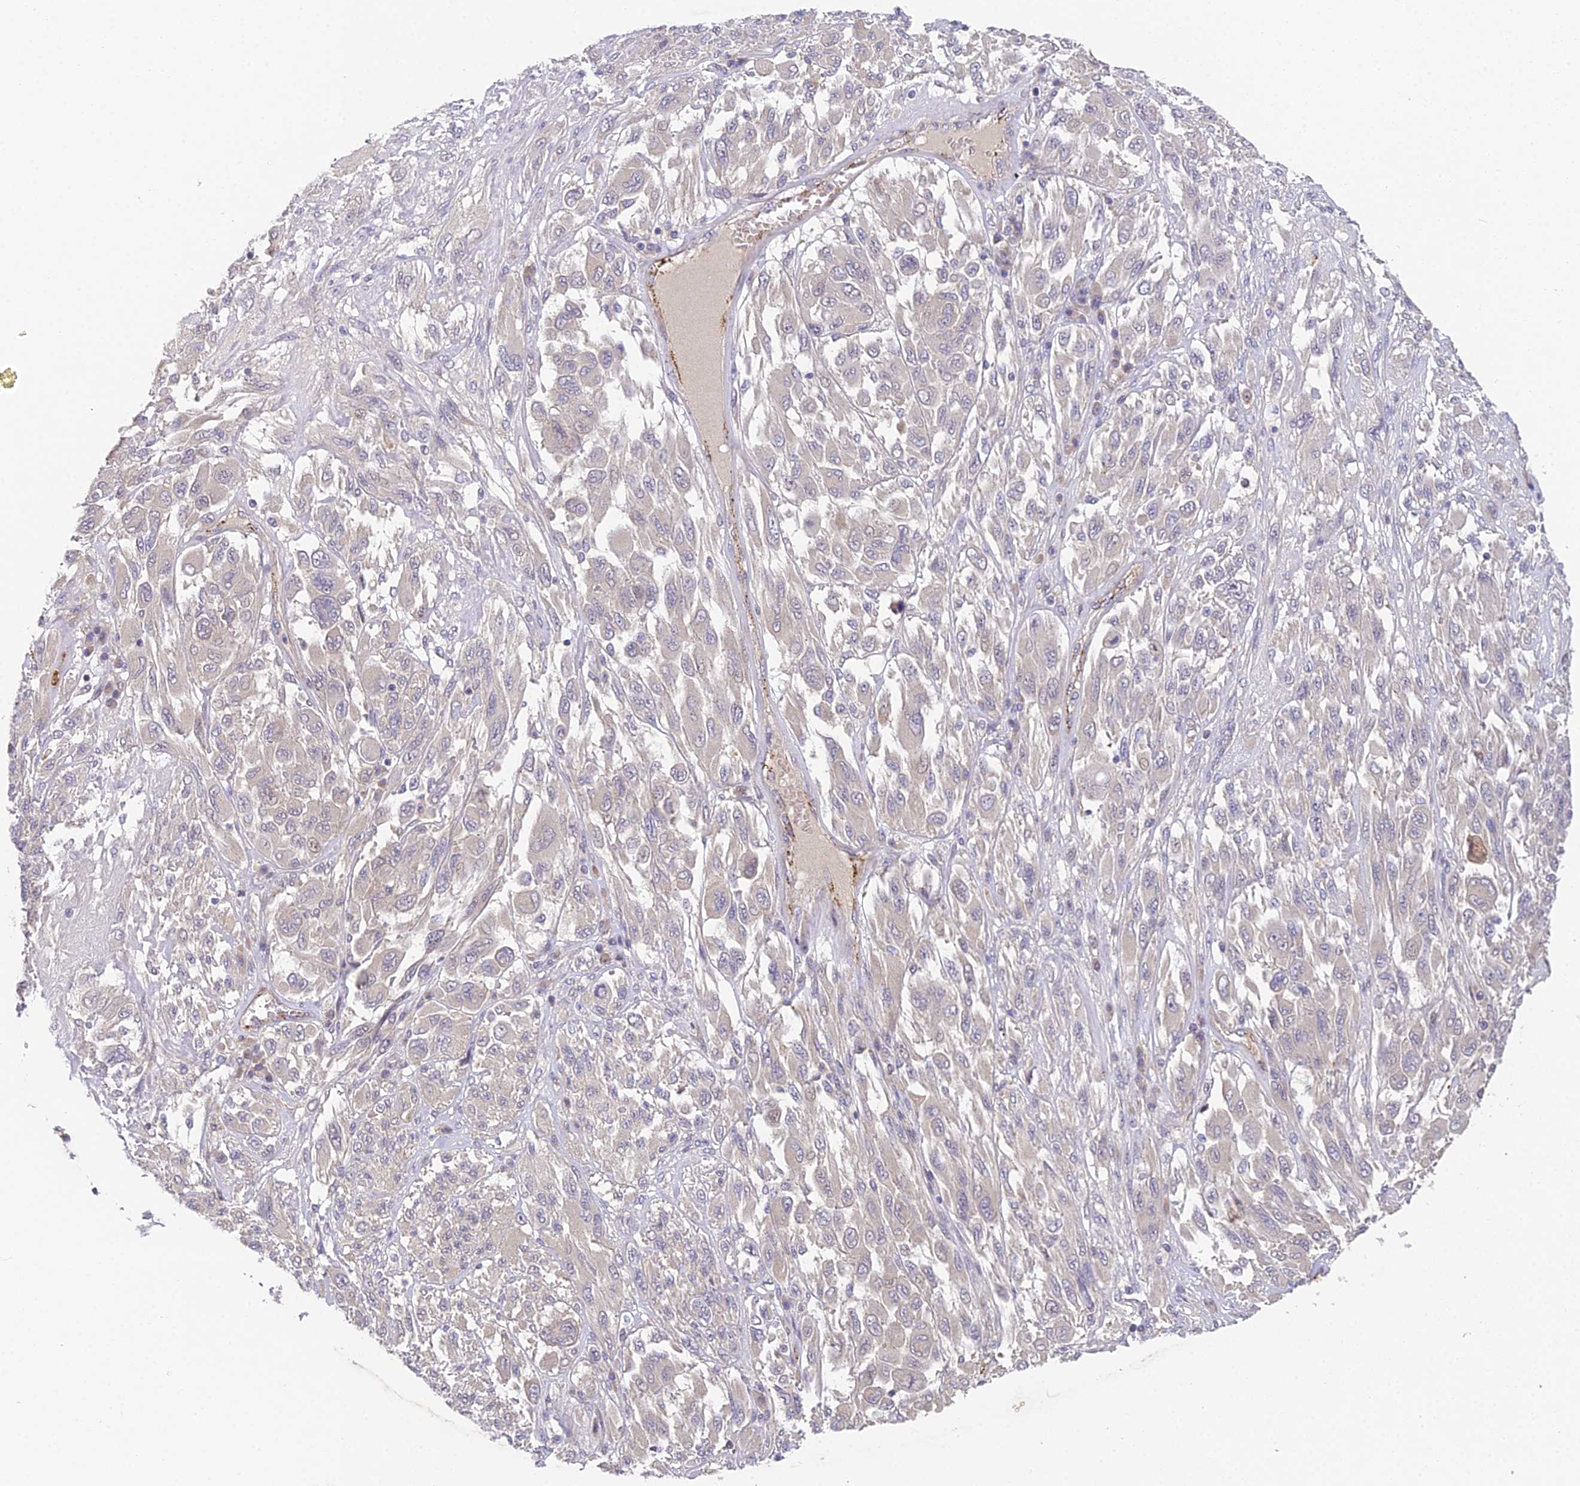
{"staining": {"intensity": "negative", "quantity": "none", "location": "none"}, "tissue": "melanoma", "cell_type": "Tumor cells", "image_type": "cancer", "snomed": [{"axis": "morphology", "description": "Malignant melanoma, NOS"}, {"axis": "topography", "description": "Skin"}], "caption": "Protein analysis of malignant melanoma displays no significant expression in tumor cells.", "gene": "DNAAF10", "patient": {"sex": "female", "age": 91}}